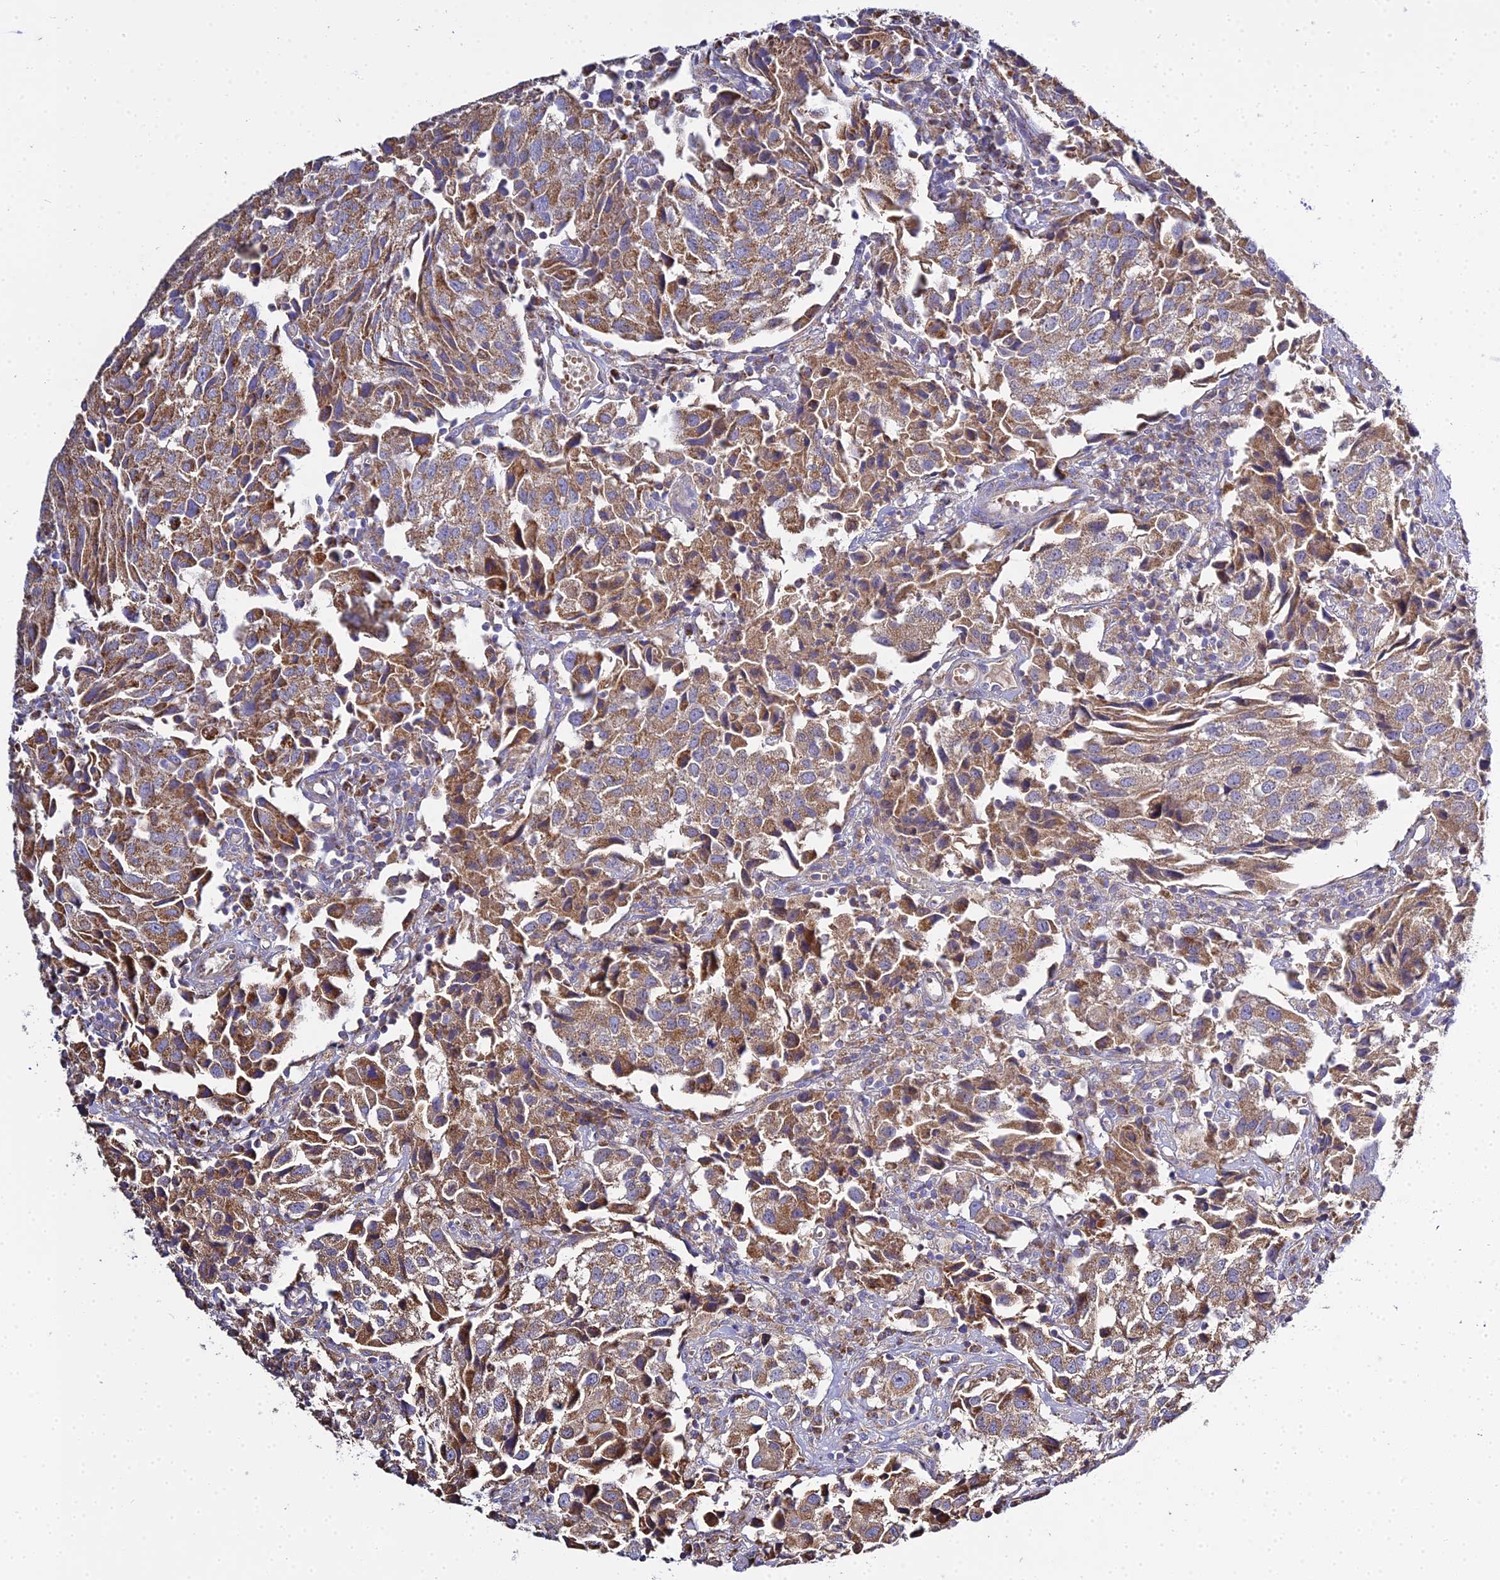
{"staining": {"intensity": "moderate", "quantity": ">75%", "location": "cytoplasmic/membranous"}, "tissue": "urothelial cancer", "cell_type": "Tumor cells", "image_type": "cancer", "snomed": [{"axis": "morphology", "description": "Urothelial carcinoma, High grade"}, {"axis": "topography", "description": "Urinary bladder"}], "caption": "Moderate cytoplasmic/membranous protein expression is appreciated in about >75% of tumor cells in high-grade urothelial carcinoma. (DAB (3,3'-diaminobenzidine) IHC, brown staining for protein, blue staining for nuclei).", "gene": "TYW5", "patient": {"sex": "female", "age": 75}}